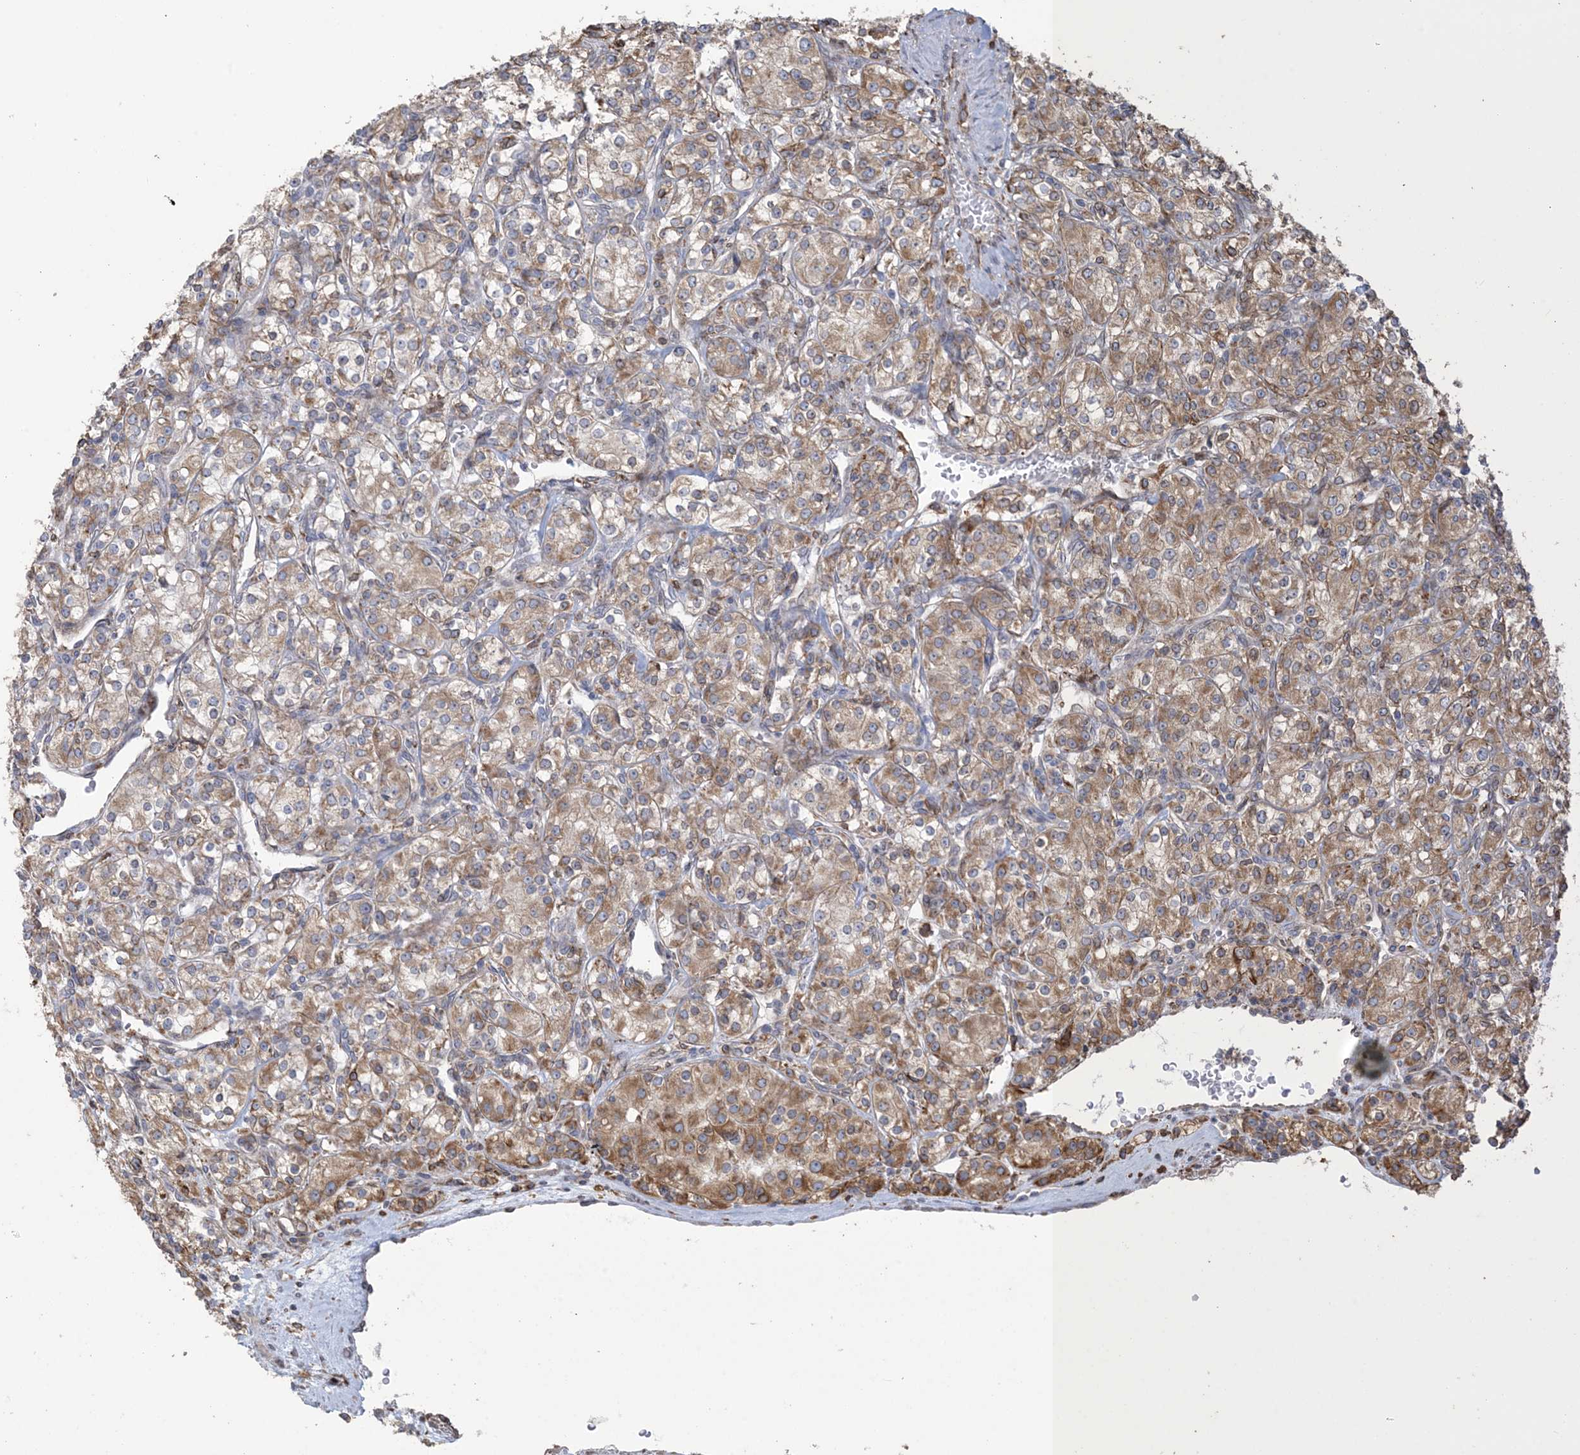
{"staining": {"intensity": "moderate", "quantity": ">75%", "location": "cytoplasmic/membranous"}, "tissue": "renal cancer", "cell_type": "Tumor cells", "image_type": "cancer", "snomed": [{"axis": "morphology", "description": "Adenocarcinoma, NOS"}, {"axis": "topography", "description": "Kidney"}], "caption": "A micrograph of human renal cancer stained for a protein displays moderate cytoplasmic/membranous brown staining in tumor cells. (IHC, brightfield microscopy, high magnification).", "gene": "SHANK1", "patient": {"sex": "male", "age": 77}}